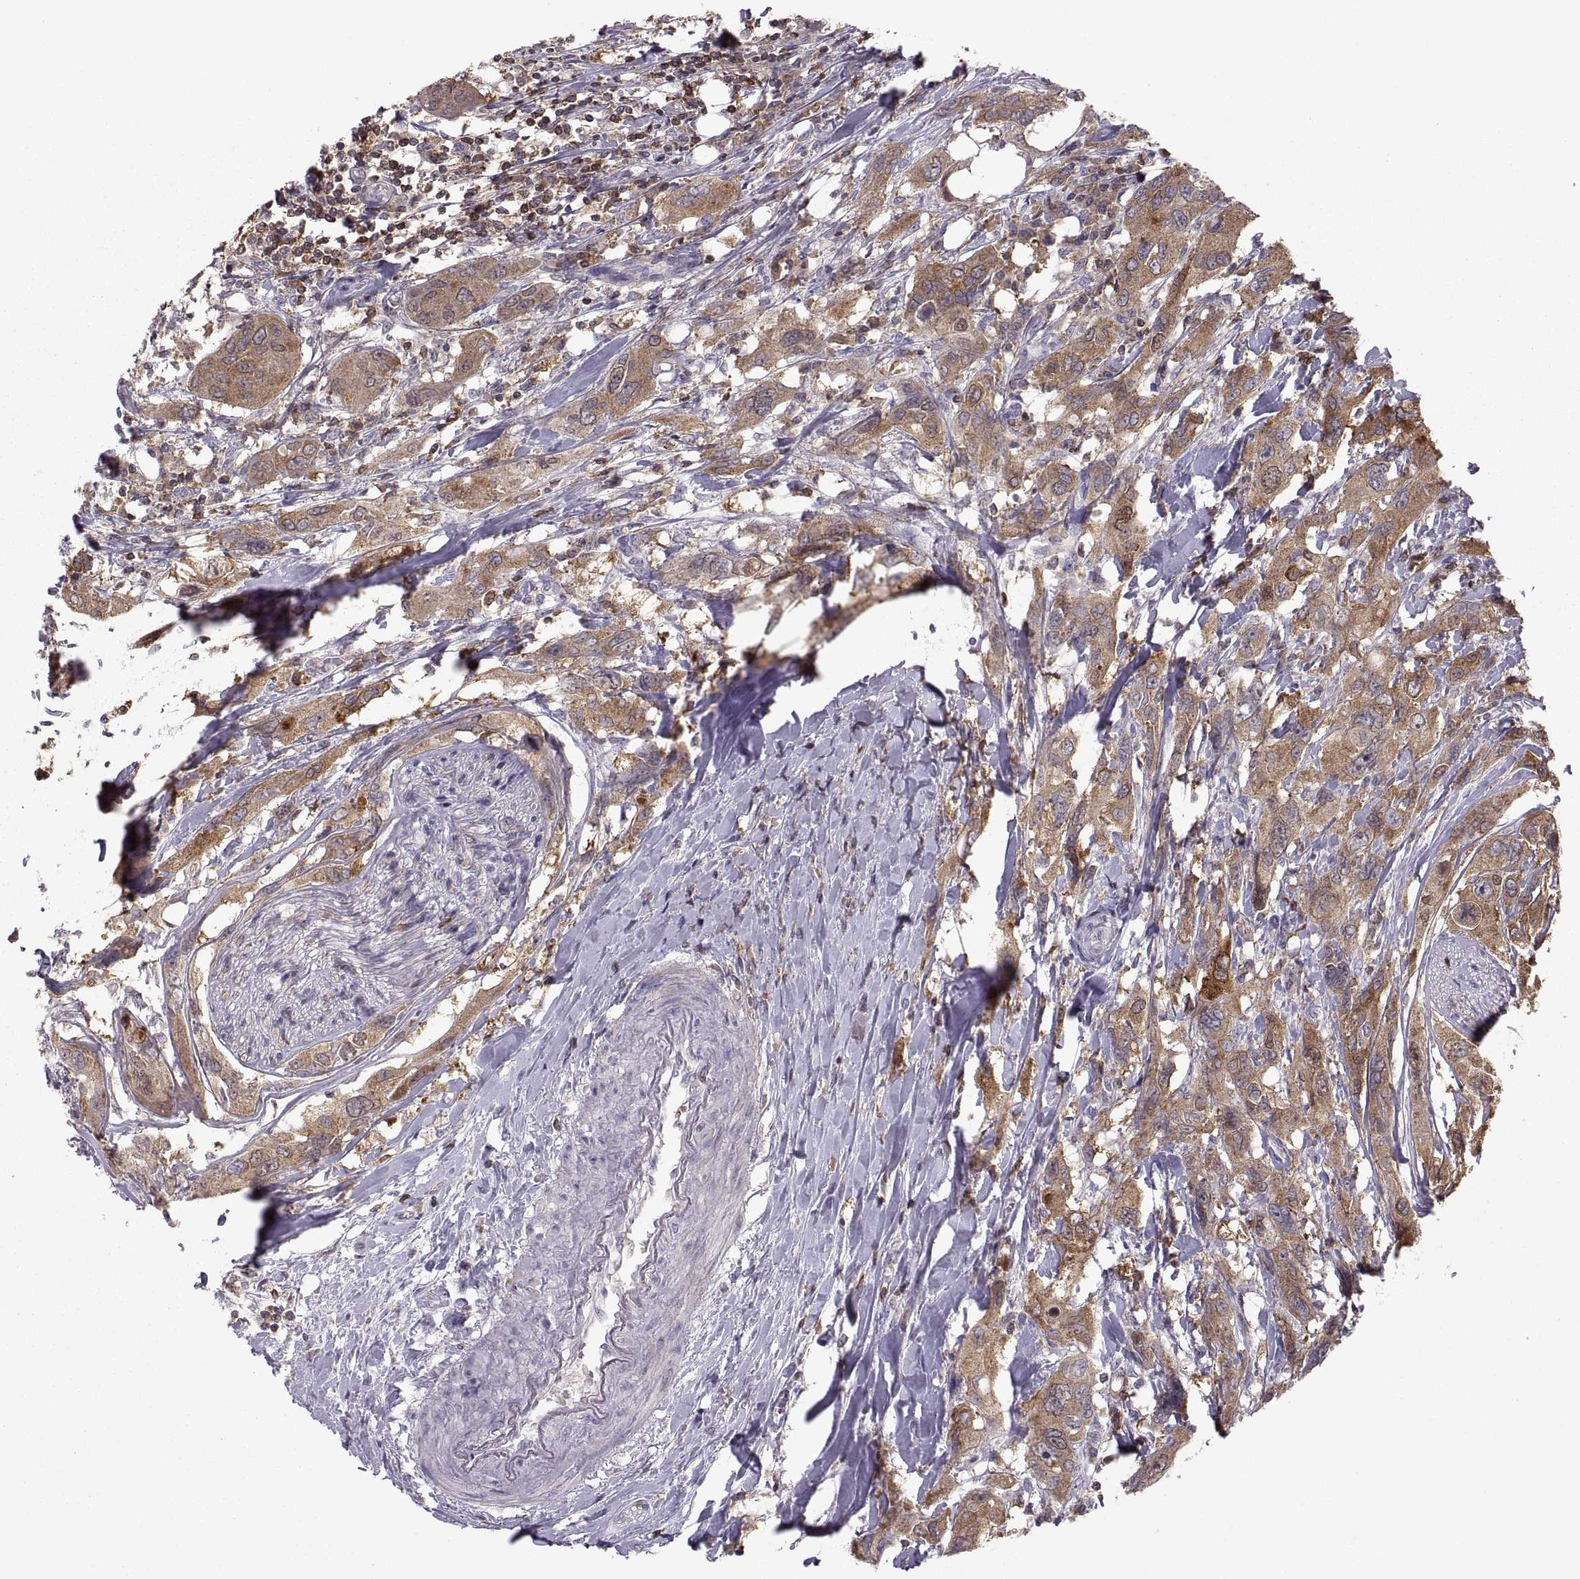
{"staining": {"intensity": "moderate", "quantity": ">75%", "location": "cytoplasmic/membranous"}, "tissue": "urothelial cancer", "cell_type": "Tumor cells", "image_type": "cancer", "snomed": [{"axis": "morphology", "description": "Urothelial carcinoma, NOS"}, {"axis": "morphology", "description": "Urothelial carcinoma, High grade"}, {"axis": "topography", "description": "Urinary bladder"}], "caption": "Urothelial cancer stained for a protein shows moderate cytoplasmic/membranous positivity in tumor cells. The protein is shown in brown color, while the nuclei are stained blue.", "gene": "EZR", "patient": {"sex": "male", "age": 63}}